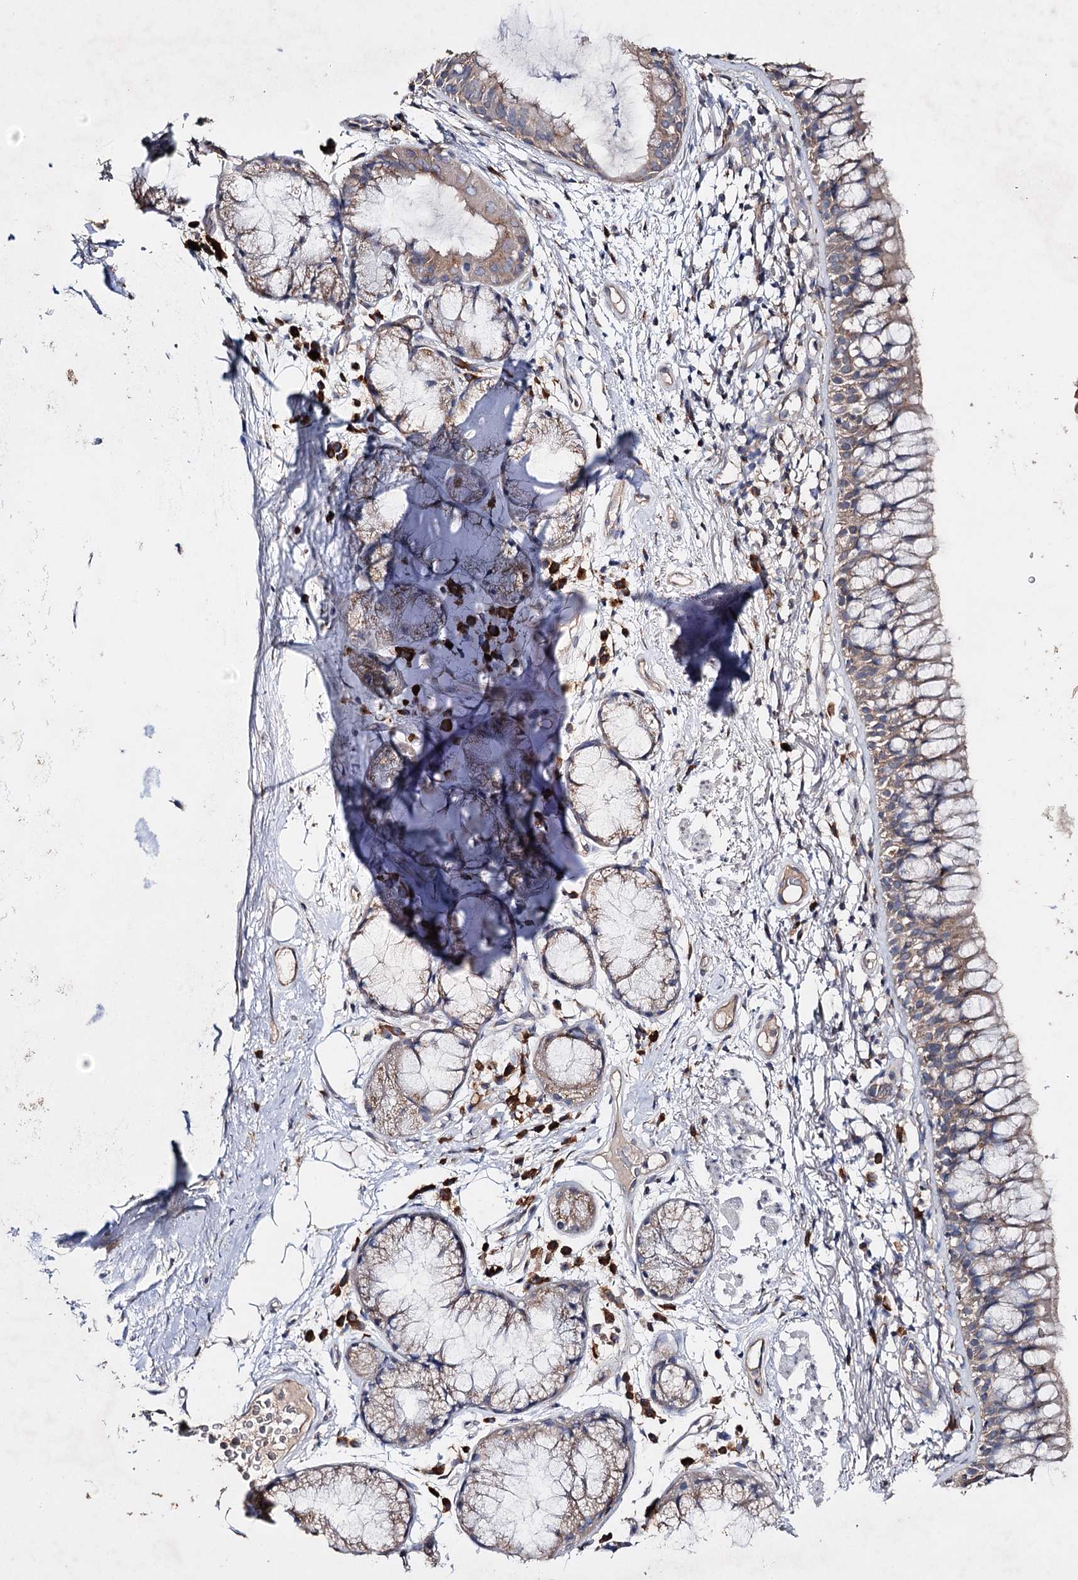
{"staining": {"intensity": "weak", "quantity": ">75%", "location": "cytoplasmic/membranous"}, "tissue": "bronchus", "cell_type": "Respiratory epithelial cells", "image_type": "normal", "snomed": [{"axis": "morphology", "description": "Normal tissue, NOS"}, {"axis": "topography", "description": "Cartilage tissue"}, {"axis": "topography", "description": "Bronchus"}], "caption": "IHC (DAB) staining of normal bronchus exhibits weak cytoplasmic/membranous protein expression in about >75% of respiratory epithelial cells. The protein is shown in brown color, while the nuclei are stained blue.", "gene": "IL1RAP", "patient": {"sex": "female", "age": 73}}